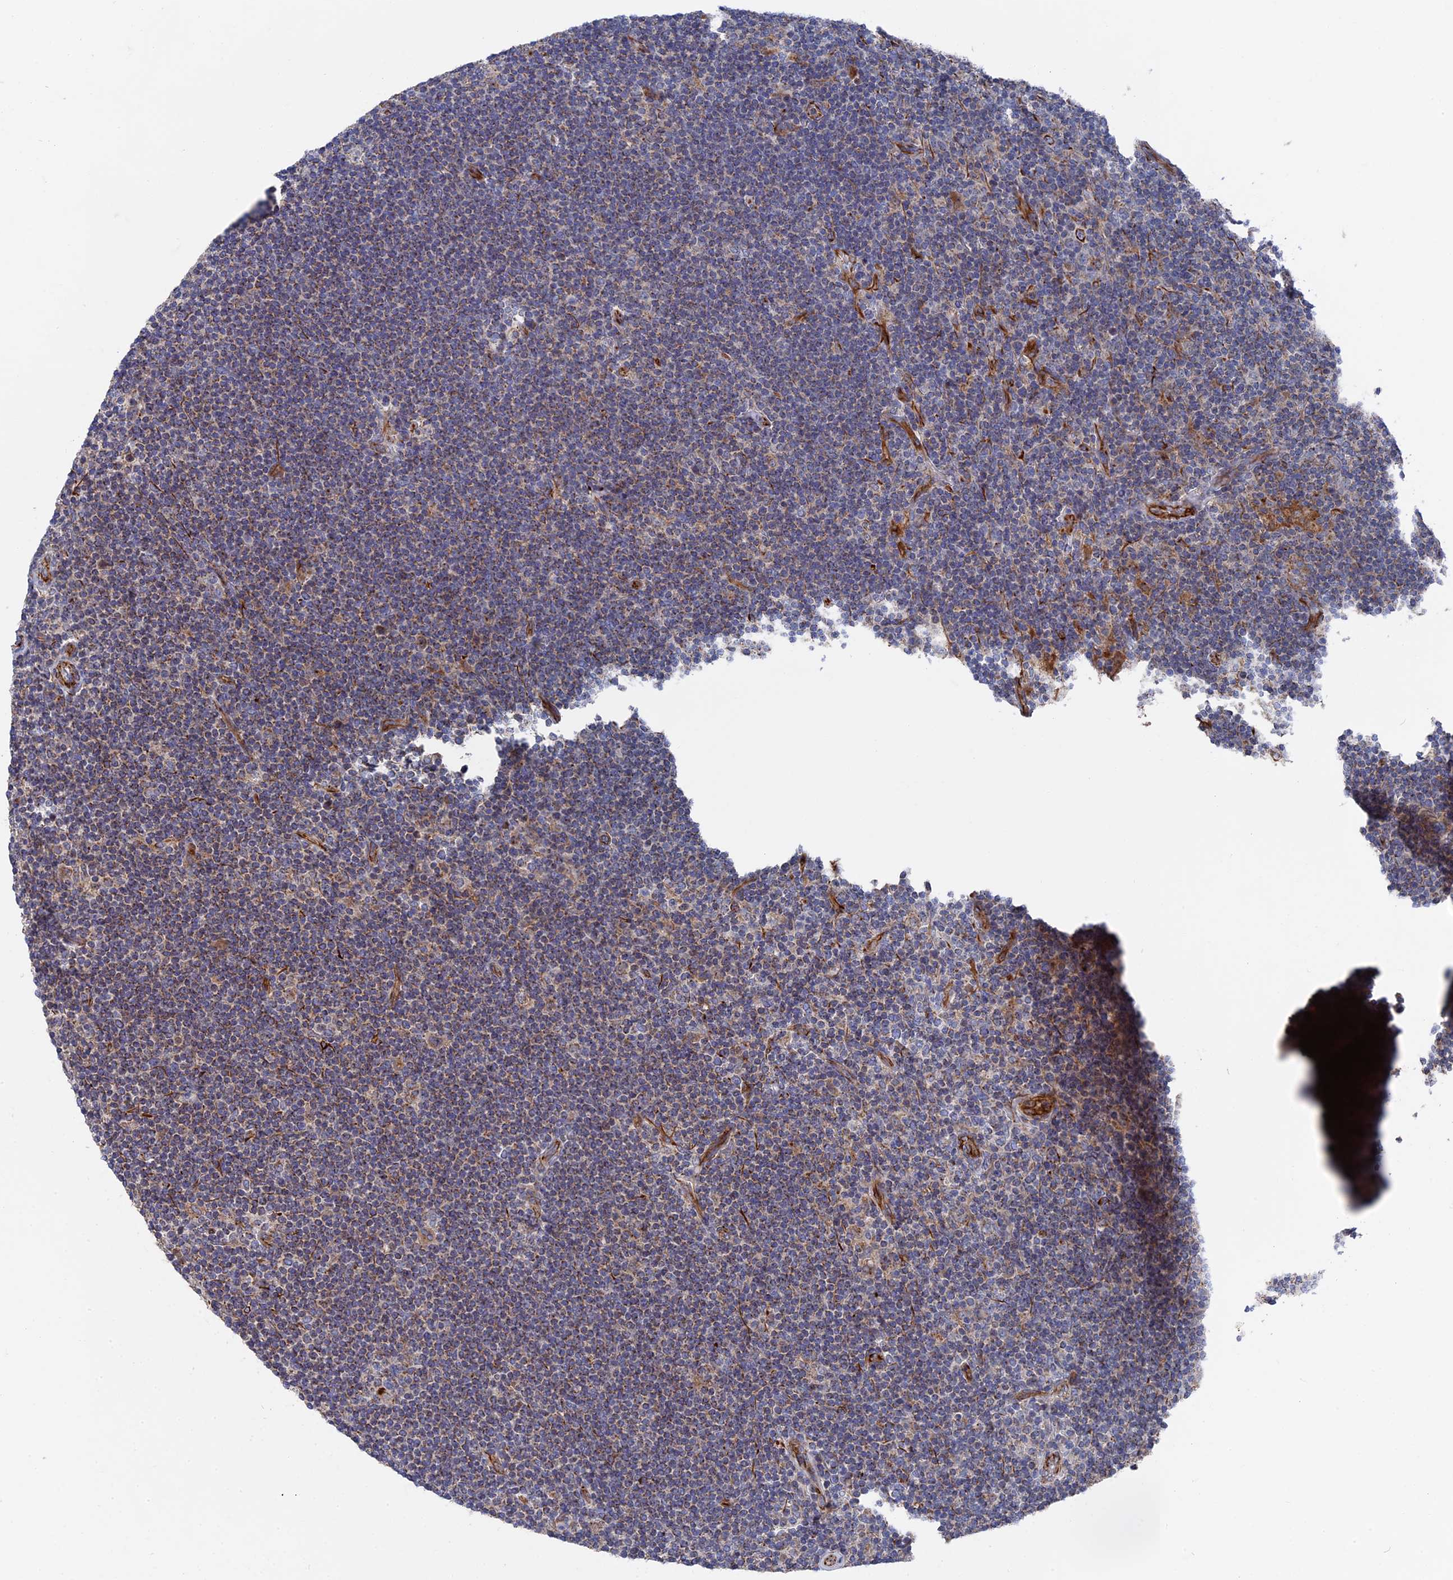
{"staining": {"intensity": "weak", "quantity": "25%-75%", "location": "cytoplasmic/membranous"}, "tissue": "lymphoma", "cell_type": "Tumor cells", "image_type": "cancer", "snomed": [{"axis": "morphology", "description": "Hodgkin's disease, NOS"}, {"axis": "topography", "description": "Lymph node"}], "caption": "This photomicrograph displays IHC staining of human lymphoma, with low weak cytoplasmic/membranous expression in approximately 25%-75% of tumor cells.", "gene": "SMG9", "patient": {"sex": "female", "age": 57}}